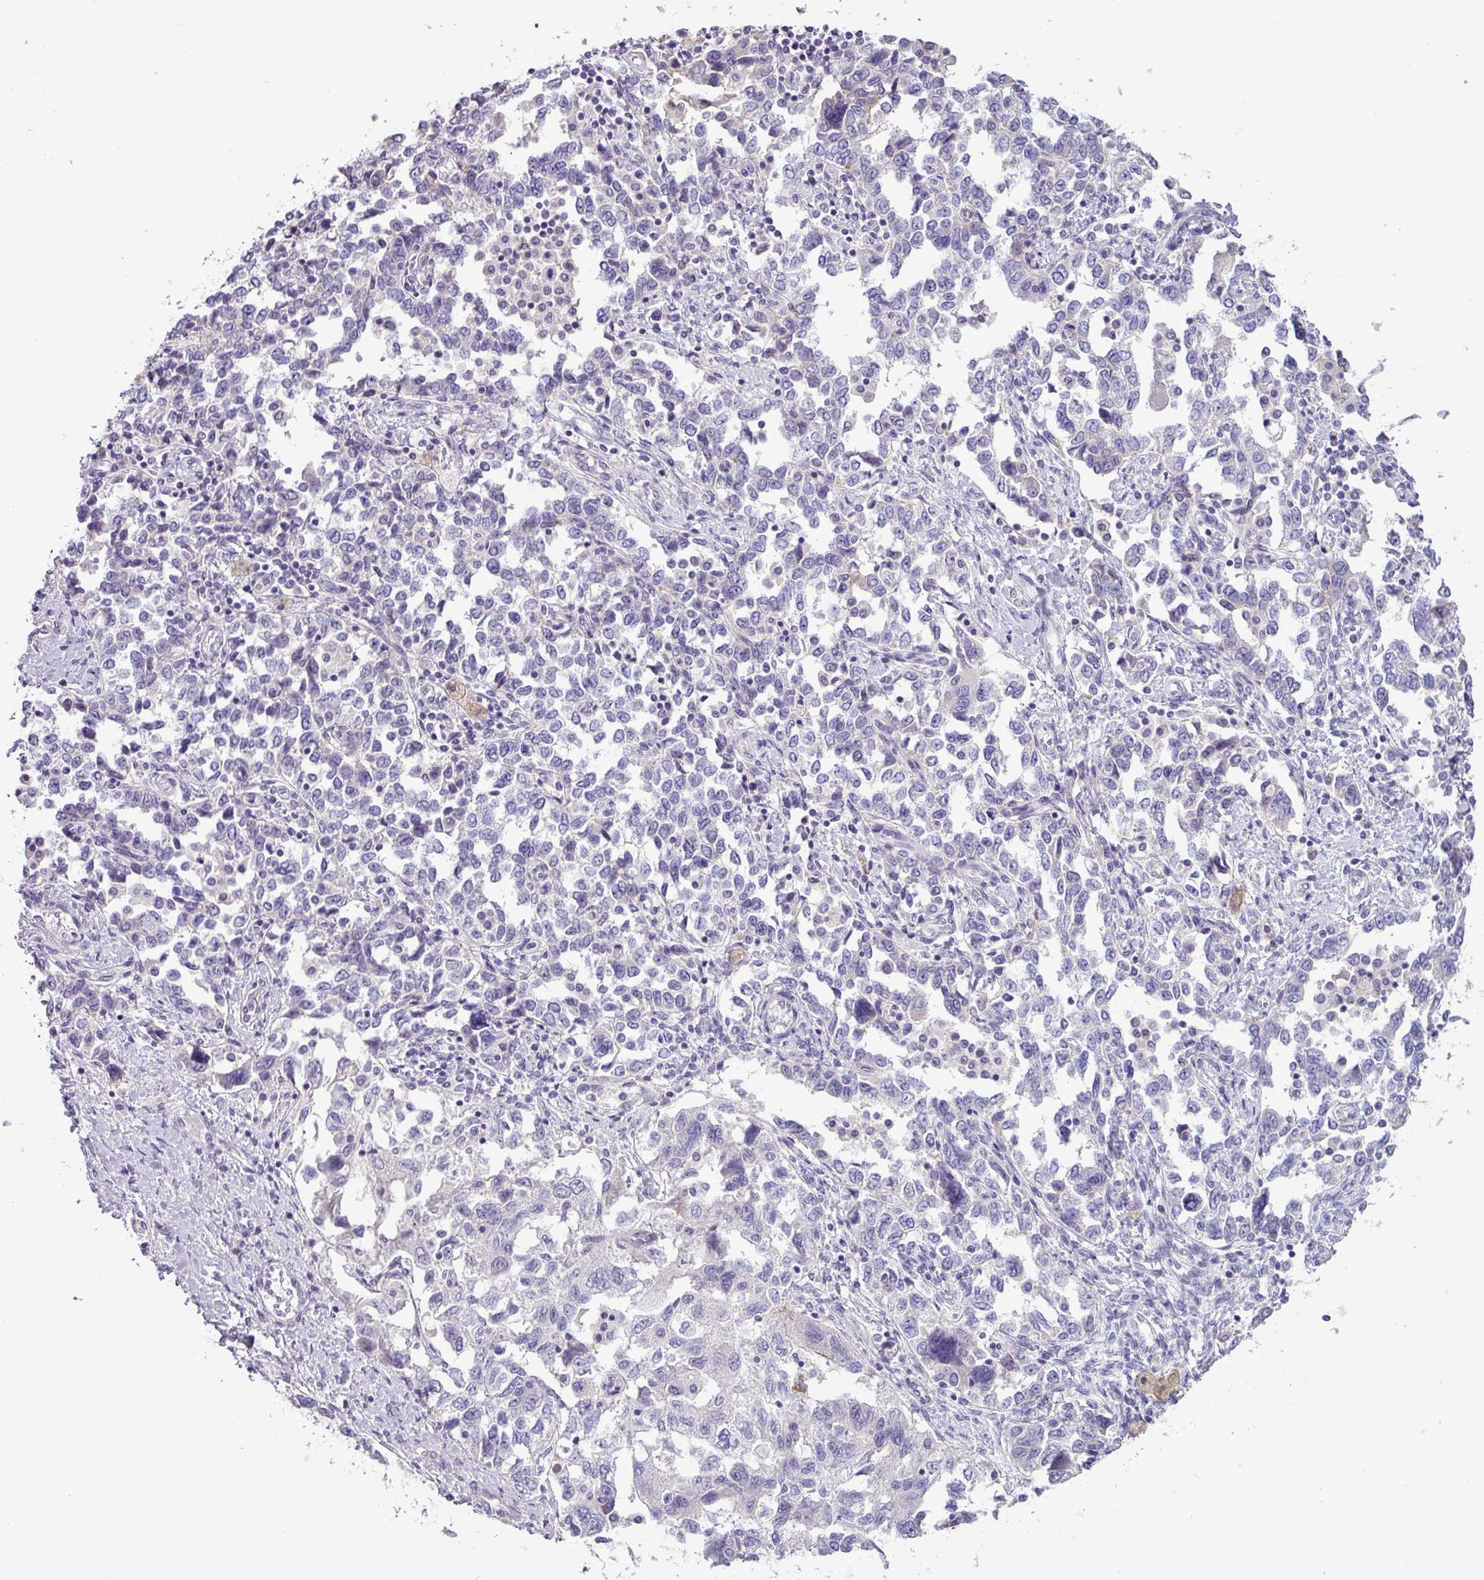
{"staining": {"intensity": "negative", "quantity": "none", "location": "none"}, "tissue": "ovarian cancer", "cell_type": "Tumor cells", "image_type": "cancer", "snomed": [{"axis": "morphology", "description": "Carcinoma, NOS"}, {"axis": "morphology", "description": "Cystadenocarcinoma, serous, NOS"}, {"axis": "topography", "description": "Ovary"}], "caption": "Tumor cells show no significant protein staining in carcinoma (ovarian).", "gene": "PNLDC1", "patient": {"sex": "female", "age": 69}}